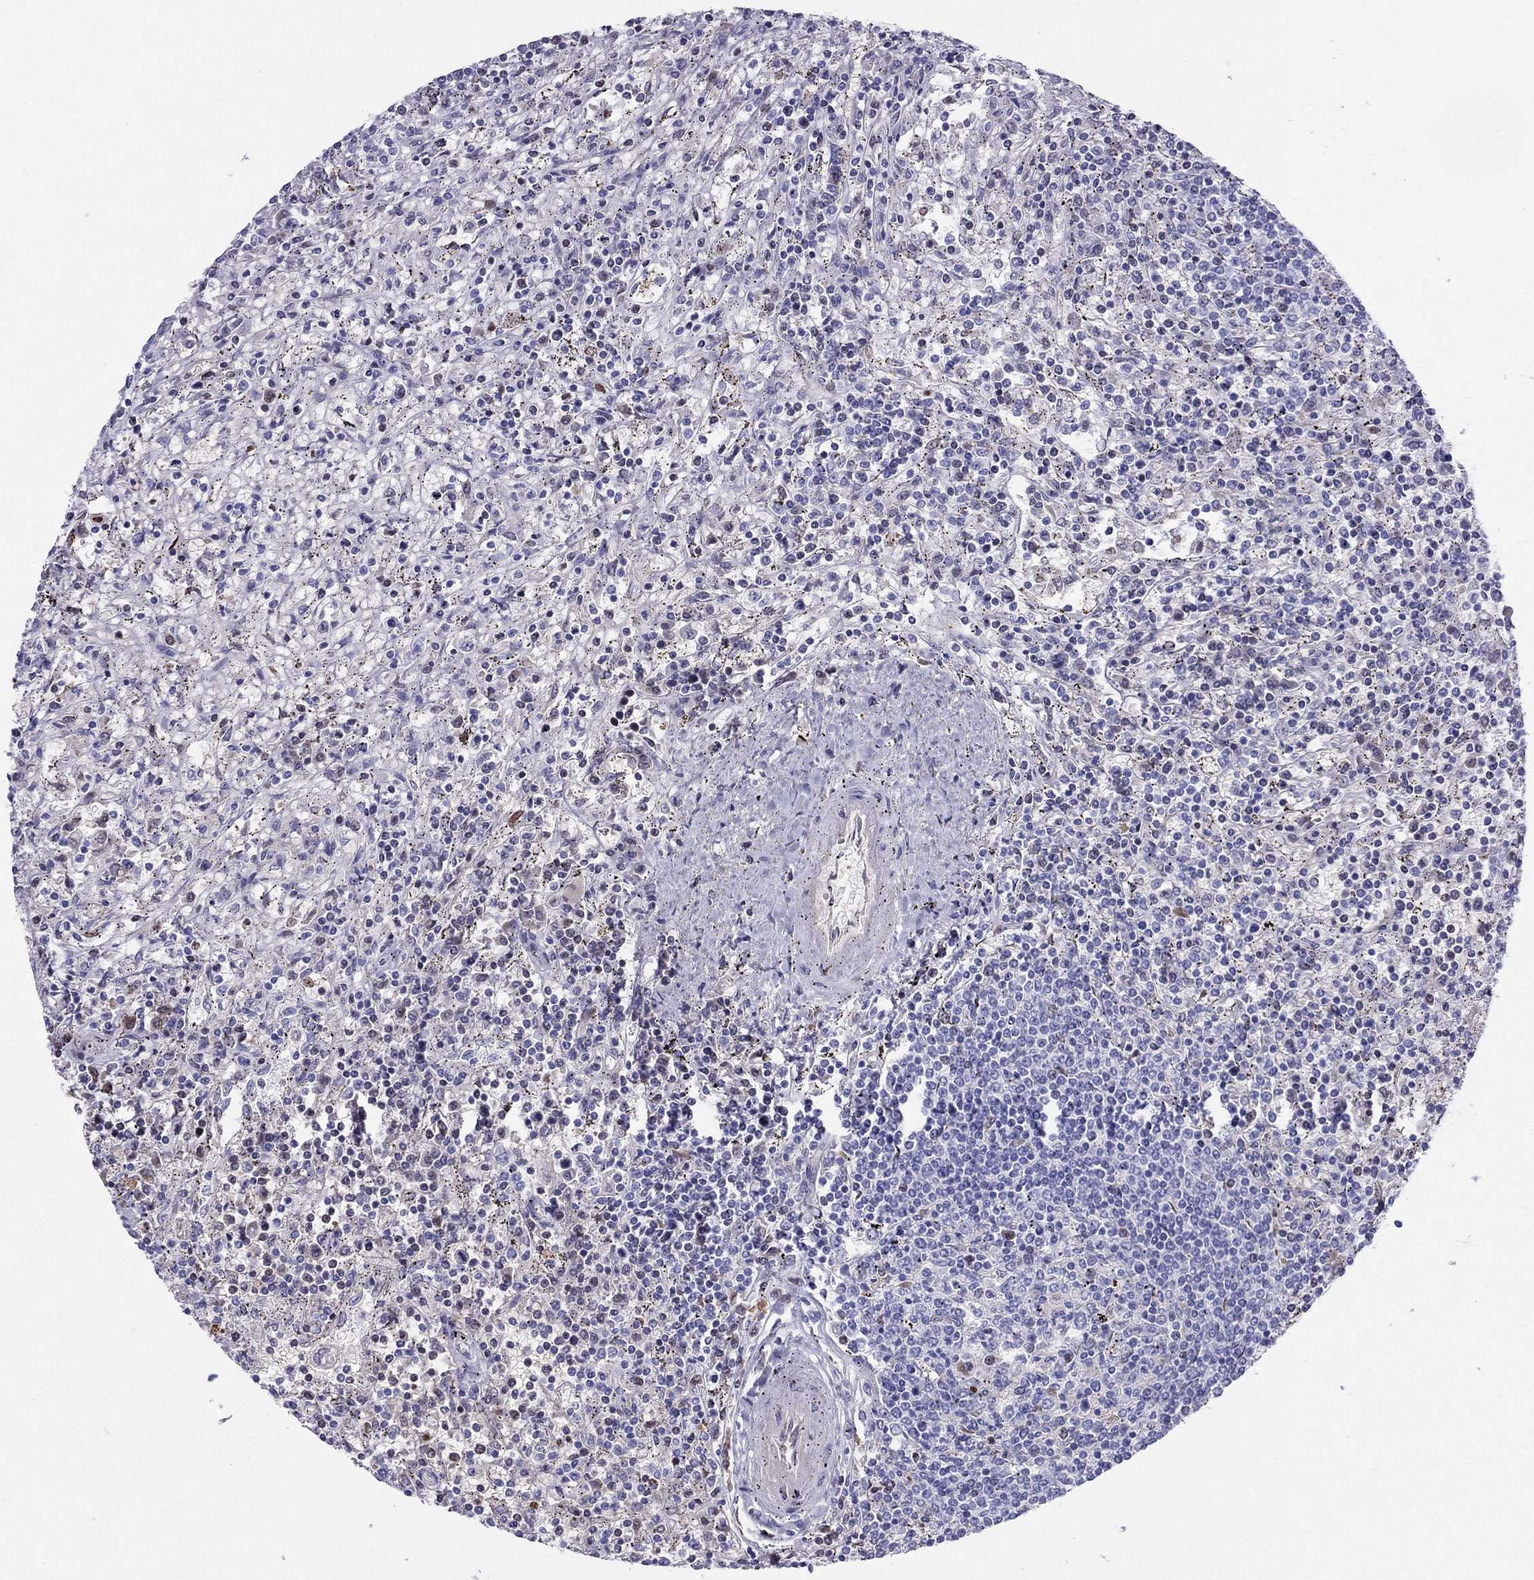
{"staining": {"intensity": "negative", "quantity": "none", "location": "none"}, "tissue": "lymphoma", "cell_type": "Tumor cells", "image_type": "cancer", "snomed": [{"axis": "morphology", "description": "Malignant lymphoma, non-Hodgkin's type, Low grade"}, {"axis": "topography", "description": "Spleen"}], "caption": "This is an immunohistochemistry histopathology image of human malignant lymphoma, non-Hodgkin's type (low-grade). There is no expression in tumor cells.", "gene": "DNAAF6", "patient": {"sex": "male", "age": 62}}